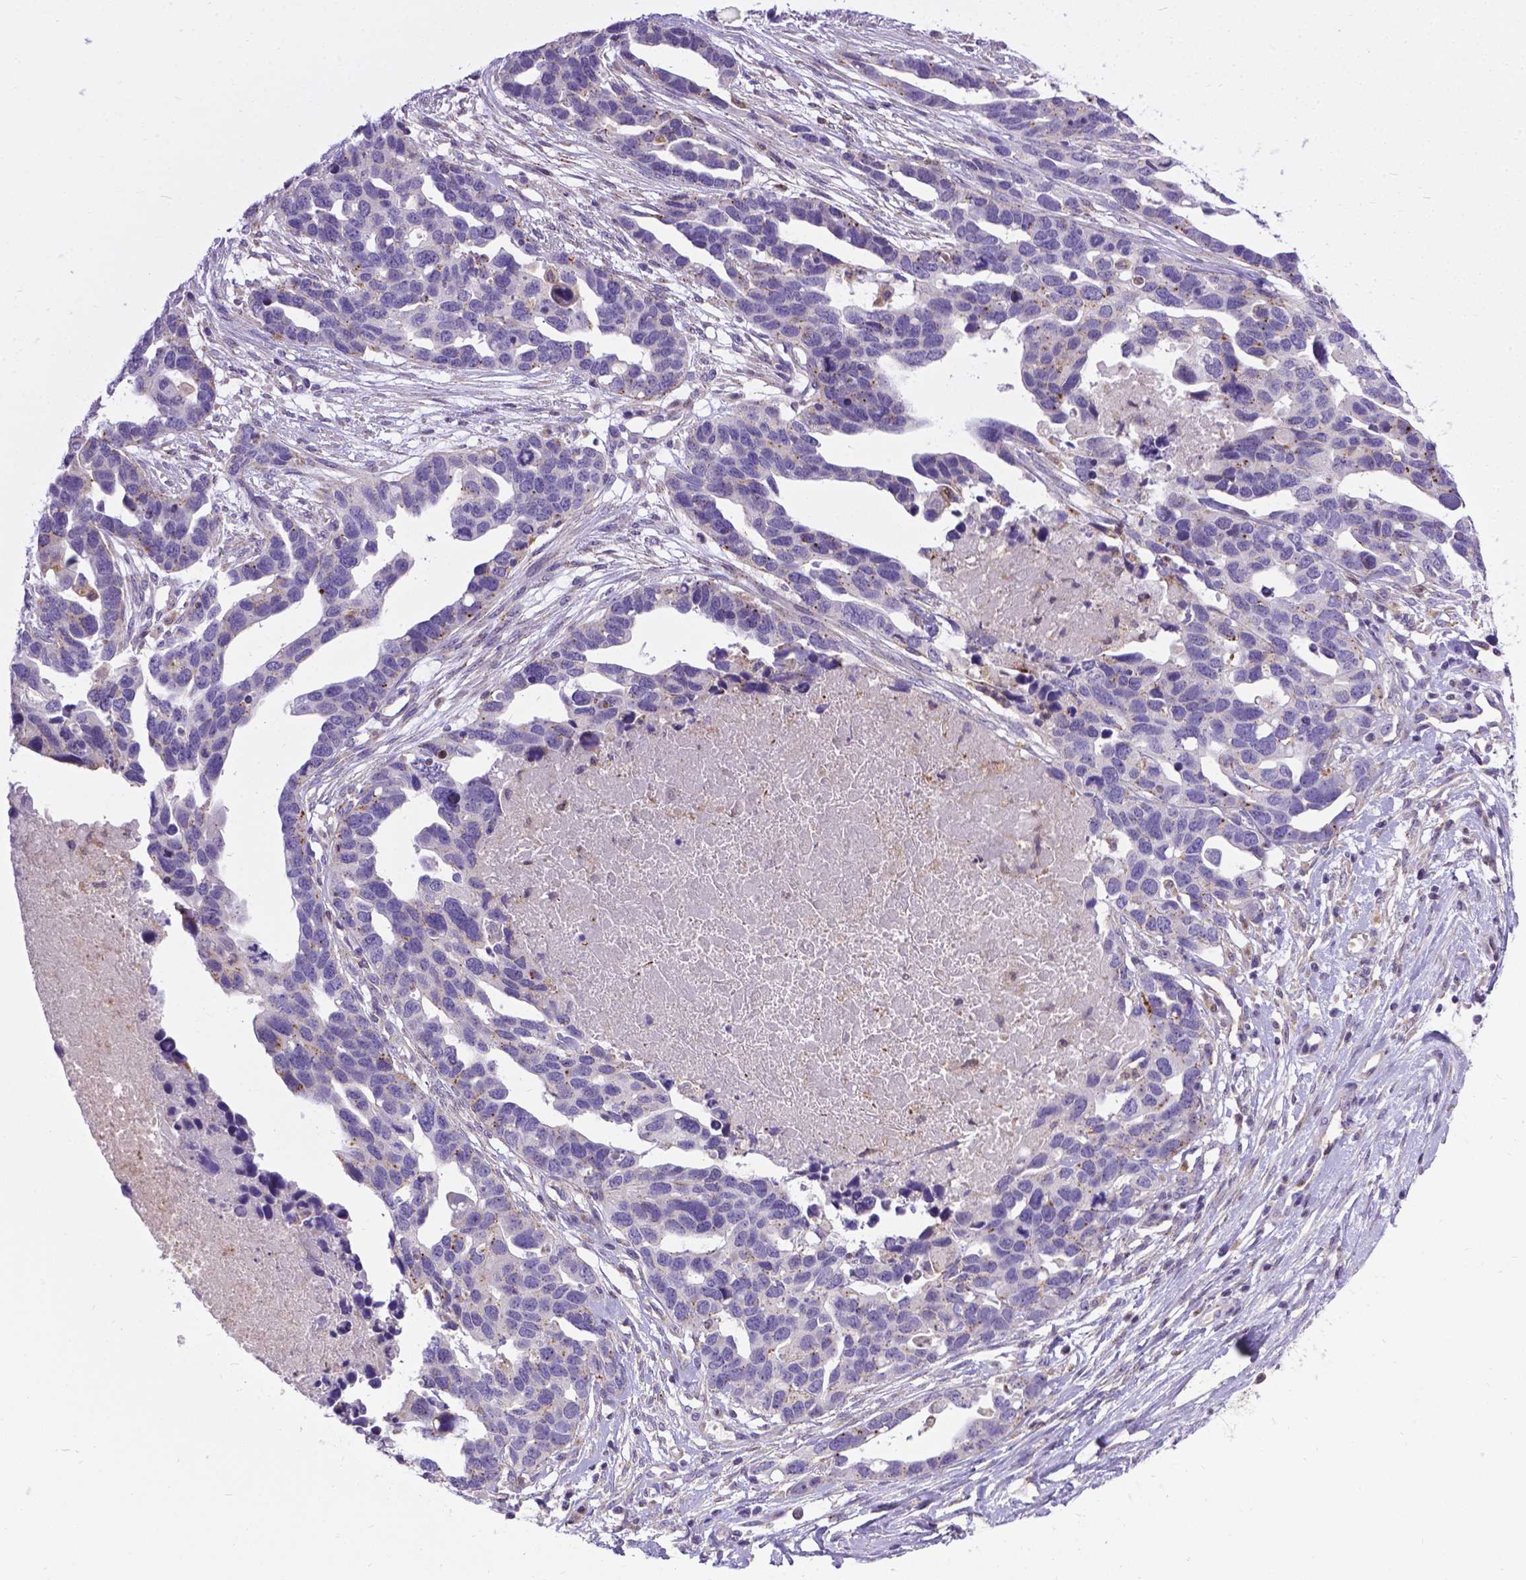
{"staining": {"intensity": "weak", "quantity": "<25%", "location": "cytoplasmic/membranous"}, "tissue": "ovarian cancer", "cell_type": "Tumor cells", "image_type": "cancer", "snomed": [{"axis": "morphology", "description": "Cystadenocarcinoma, serous, NOS"}, {"axis": "topography", "description": "Ovary"}], "caption": "Tumor cells are negative for protein expression in human ovarian cancer.", "gene": "TM4SF18", "patient": {"sex": "female", "age": 54}}